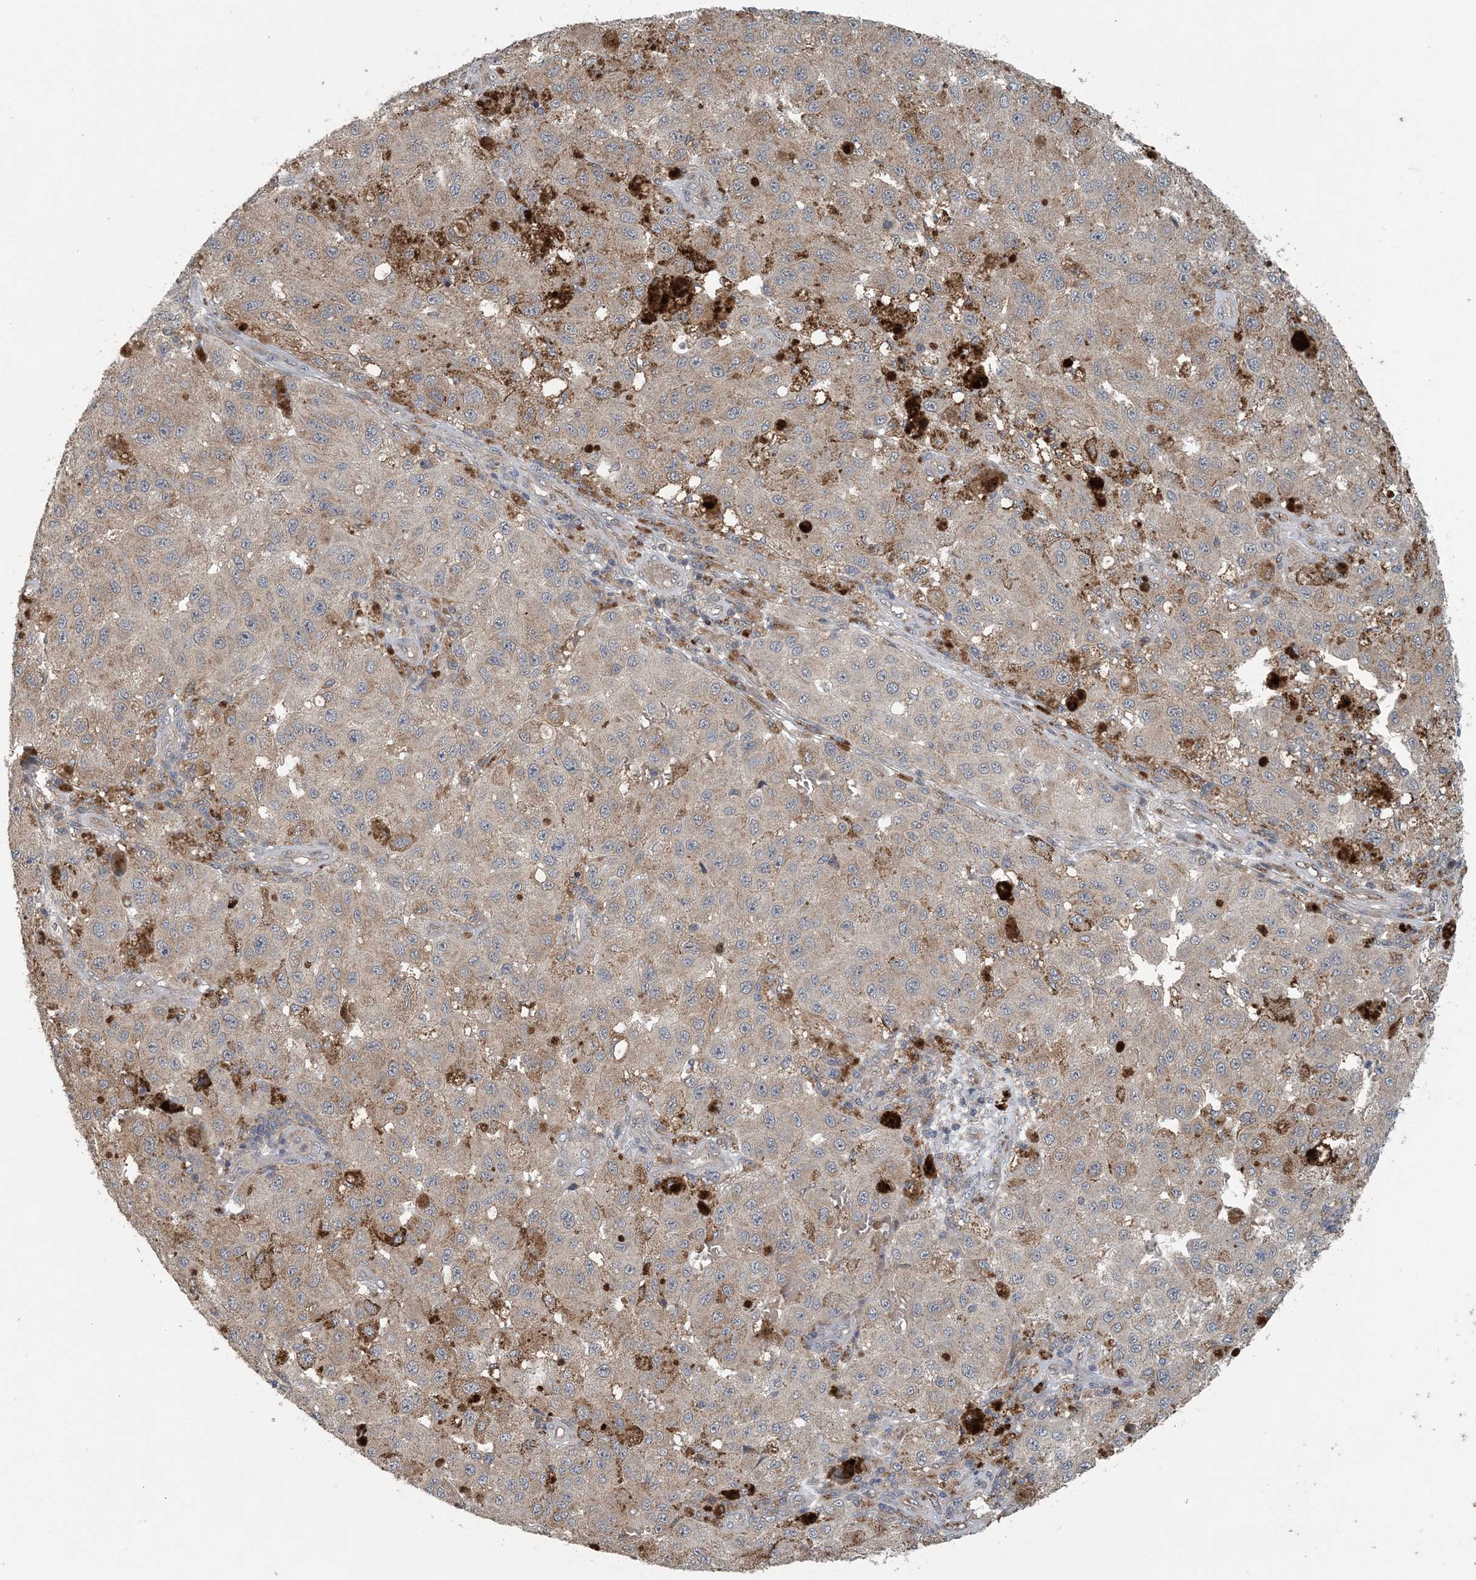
{"staining": {"intensity": "negative", "quantity": "none", "location": "none"}, "tissue": "melanoma", "cell_type": "Tumor cells", "image_type": "cancer", "snomed": [{"axis": "morphology", "description": "Malignant melanoma, NOS"}, {"axis": "topography", "description": "Skin"}], "caption": "Tumor cells are negative for brown protein staining in melanoma.", "gene": "MYO9B", "patient": {"sex": "female", "age": 64}}